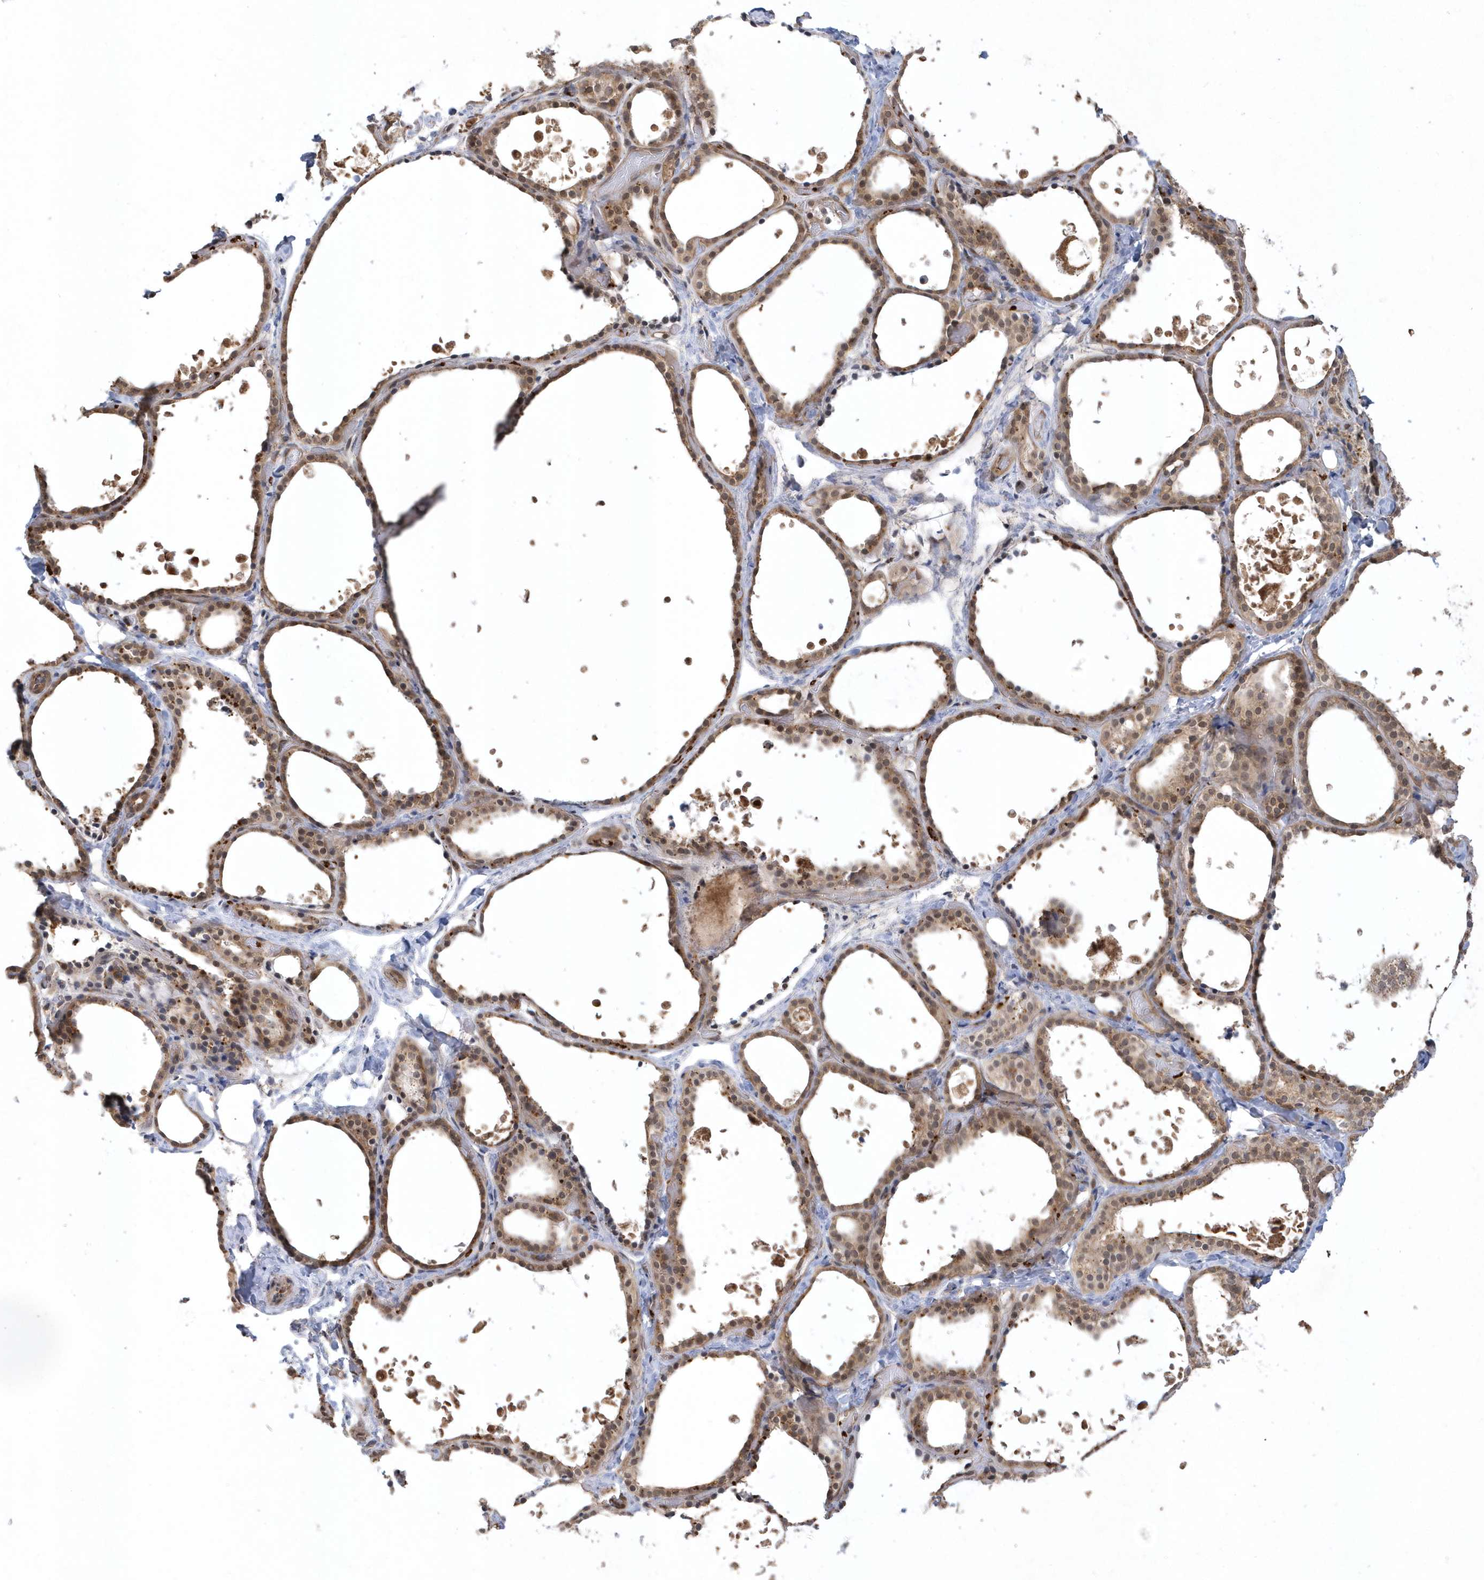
{"staining": {"intensity": "moderate", "quantity": ">75%", "location": "cytoplasmic/membranous,nuclear"}, "tissue": "thyroid gland", "cell_type": "Glandular cells", "image_type": "normal", "snomed": [{"axis": "morphology", "description": "Normal tissue, NOS"}, {"axis": "topography", "description": "Thyroid gland"}], "caption": "Immunohistochemical staining of benign thyroid gland demonstrates moderate cytoplasmic/membranous,nuclear protein positivity in about >75% of glandular cells.", "gene": "ACYP1", "patient": {"sex": "female", "age": 44}}